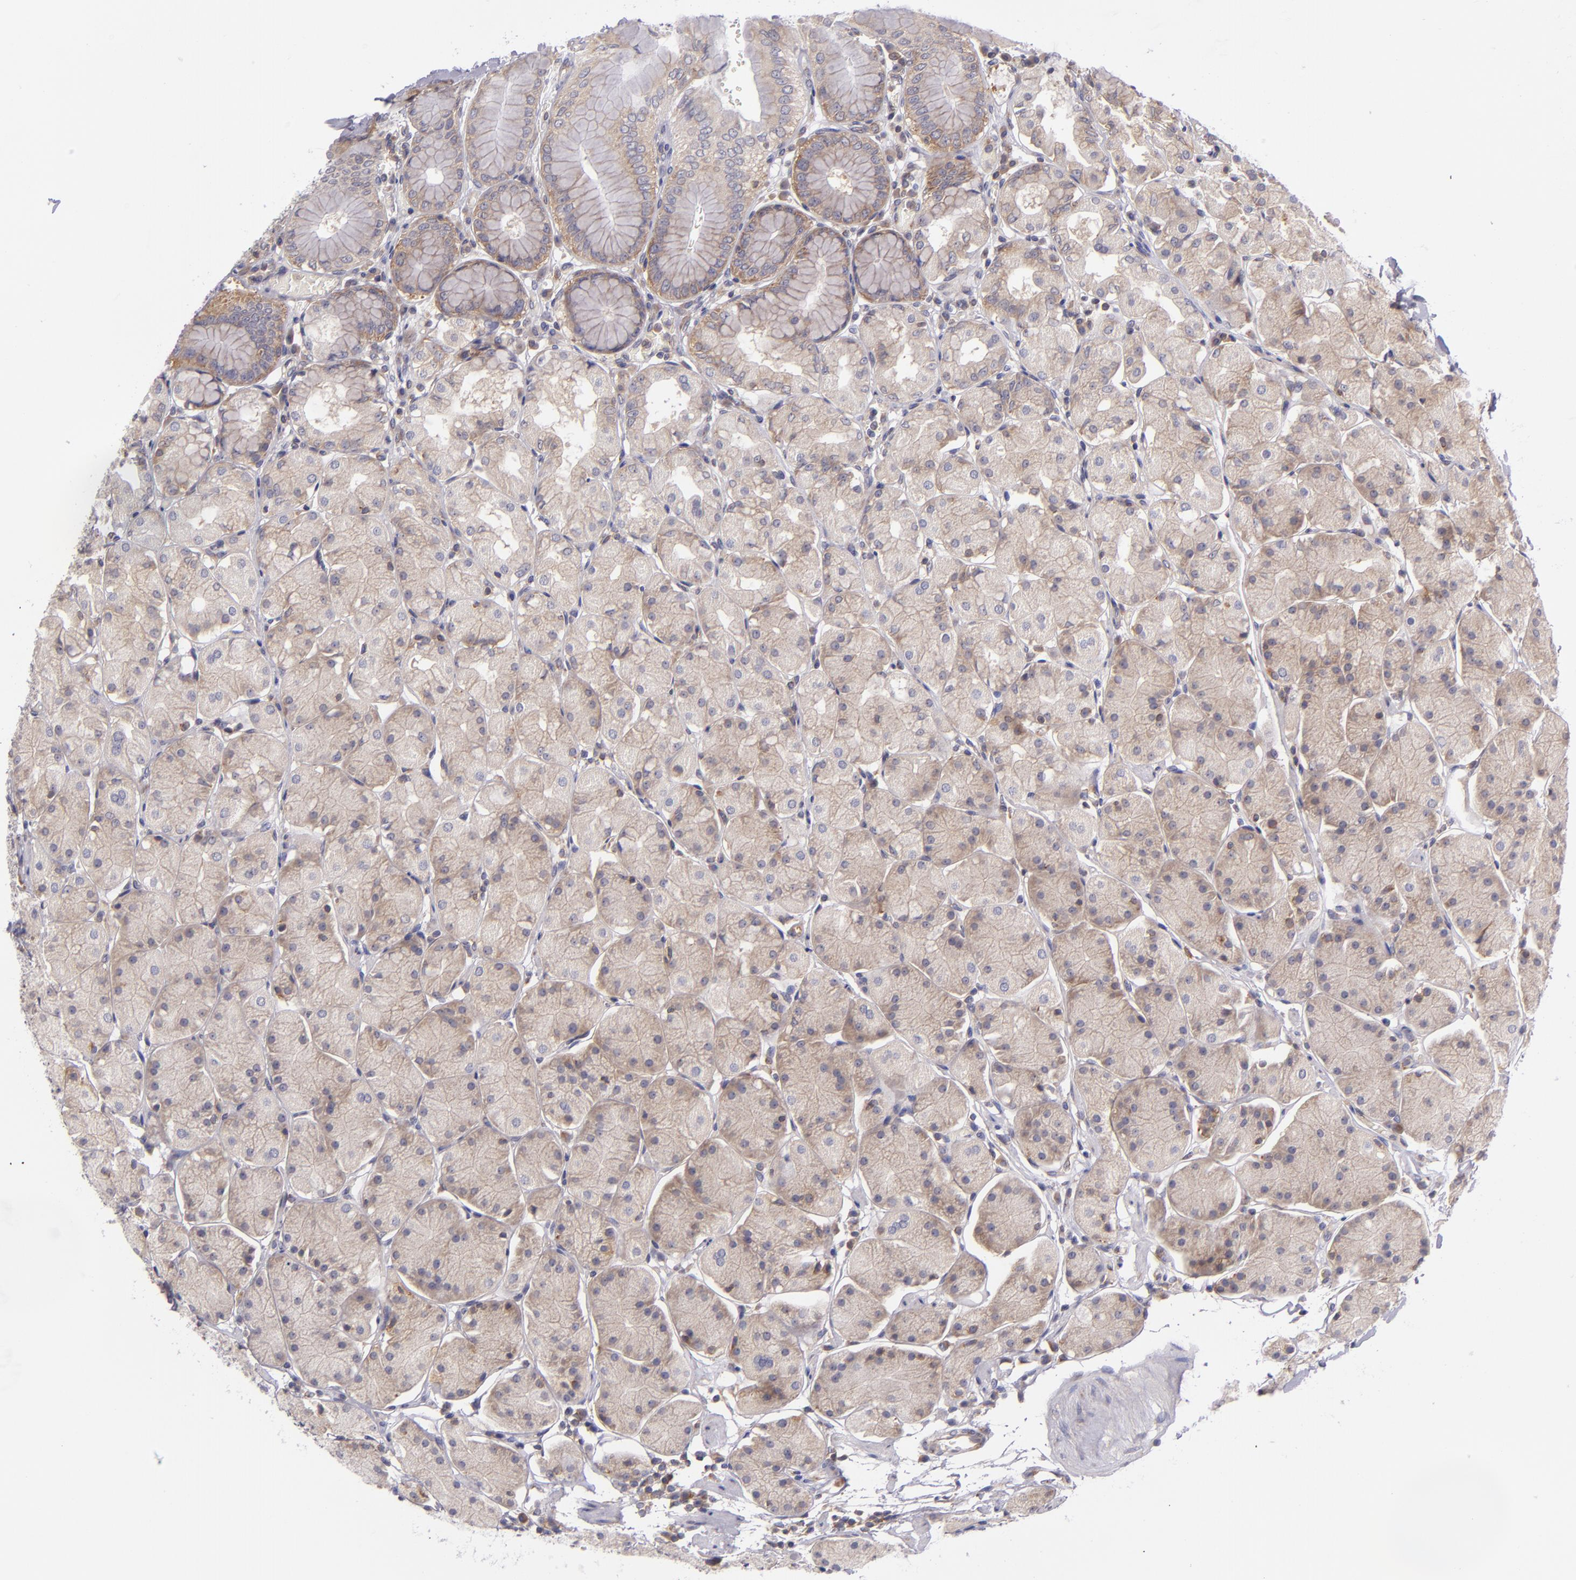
{"staining": {"intensity": "moderate", "quantity": "25%-75%", "location": "cytoplasmic/membranous"}, "tissue": "stomach", "cell_type": "Glandular cells", "image_type": "normal", "snomed": [{"axis": "morphology", "description": "Normal tissue, NOS"}, {"axis": "topography", "description": "Stomach, upper"}, {"axis": "topography", "description": "Stomach"}], "caption": "Immunohistochemical staining of benign stomach displays 25%-75% levels of moderate cytoplasmic/membranous protein positivity in approximately 25%-75% of glandular cells.", "gene": "UPF3B", "patient": {"sex": "male", "age": 76}}